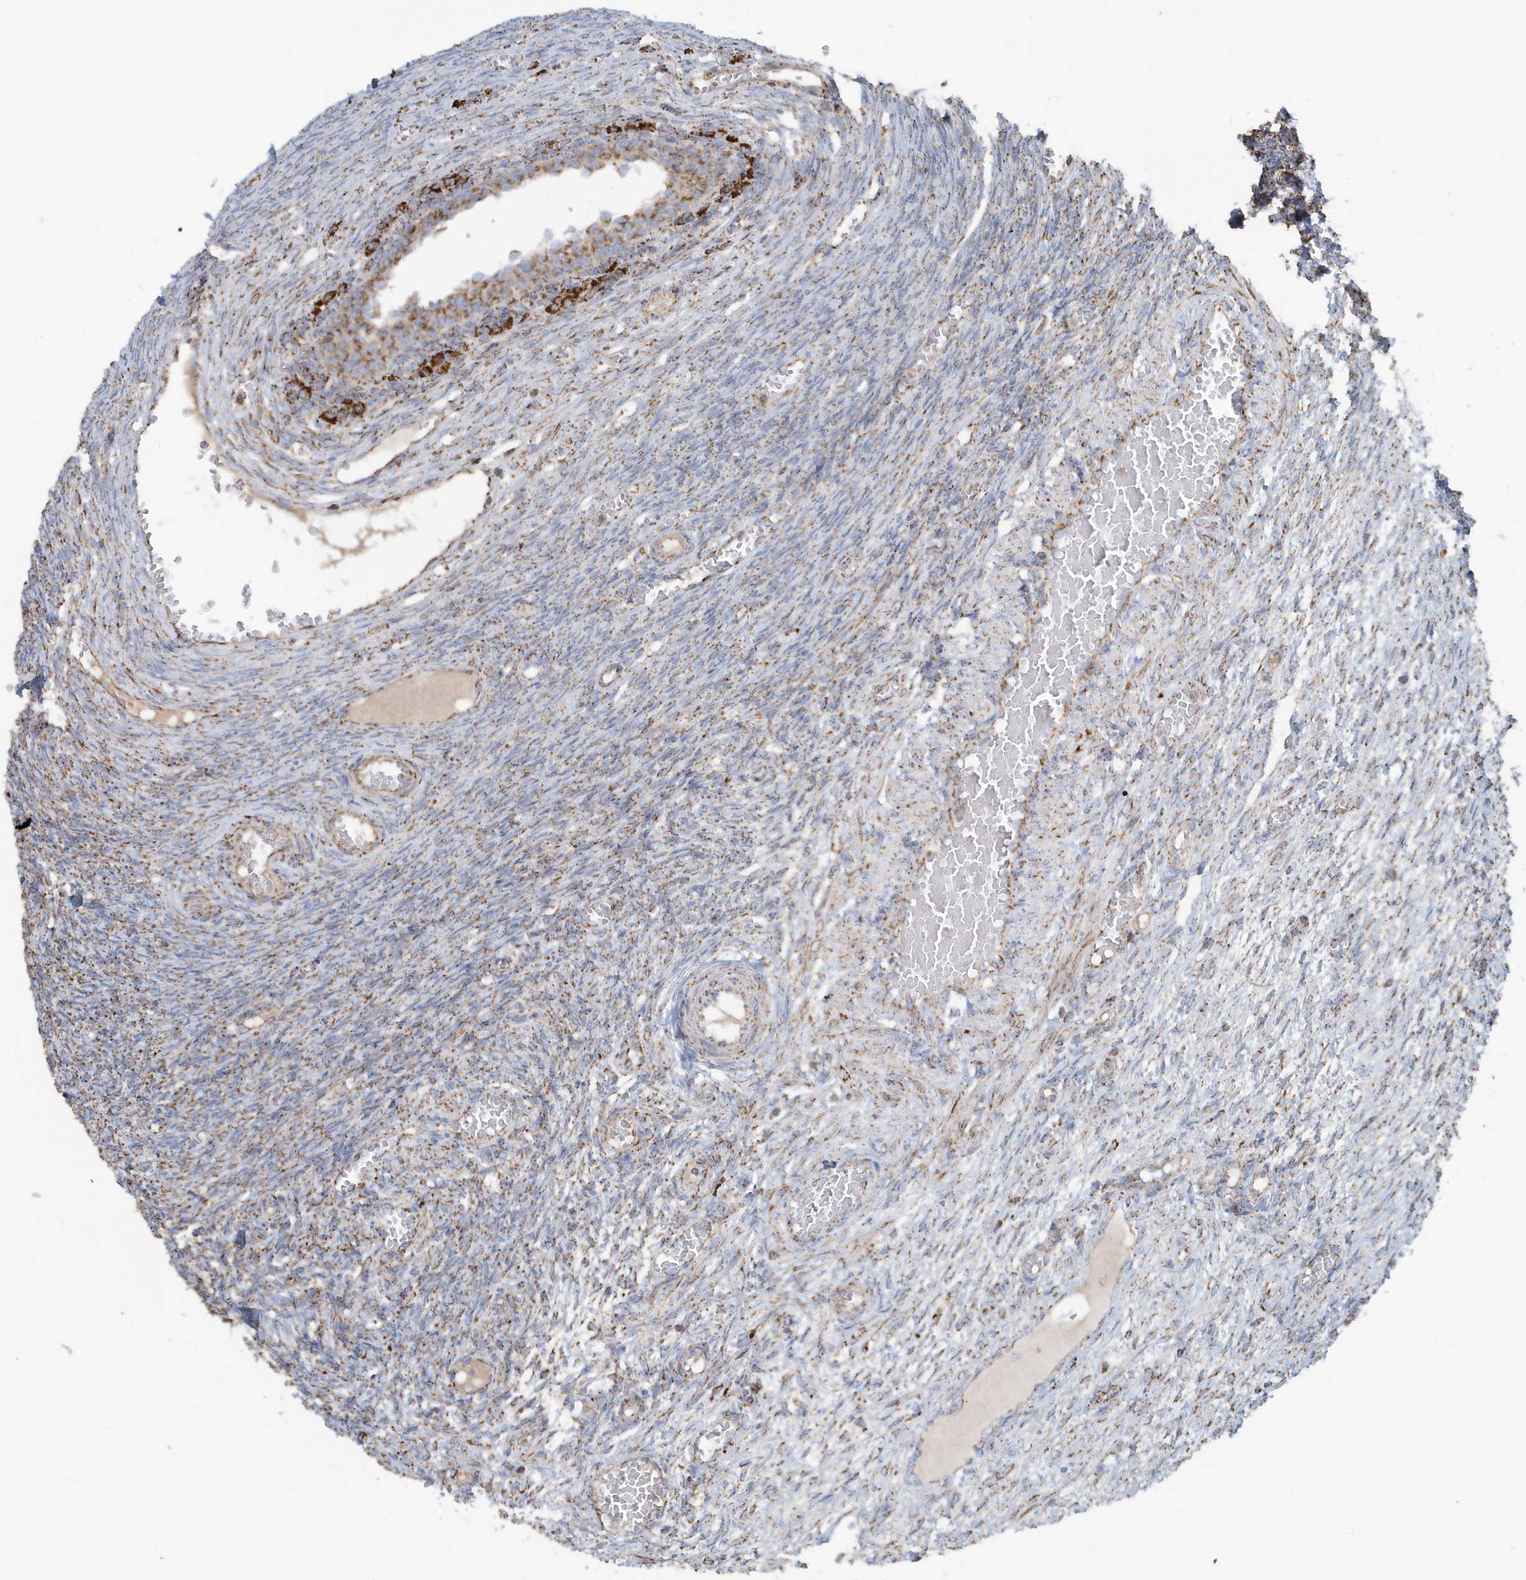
{"staining": {"intensity": "moderate", "quantity": ">75%", "location": "cytoplasmic/membranous"}, "tissue": "ovary", "cell_type": "Ovarian stroma cells", "image_type": "normal", "snomed": [{"axis": "morphology", "description": "Normal tissue, NOS"}, {"axis": "topography", "description": "Ovary"}], "caption": "DAB immunohistochemical staining of benign ovary exhibits moderate cytoplasmic/membranous protein positivity in about >75% of ovarian stroma cells.", "gene": "RAB11FIP3", "patient": {"sex": "female", "age": 27}}